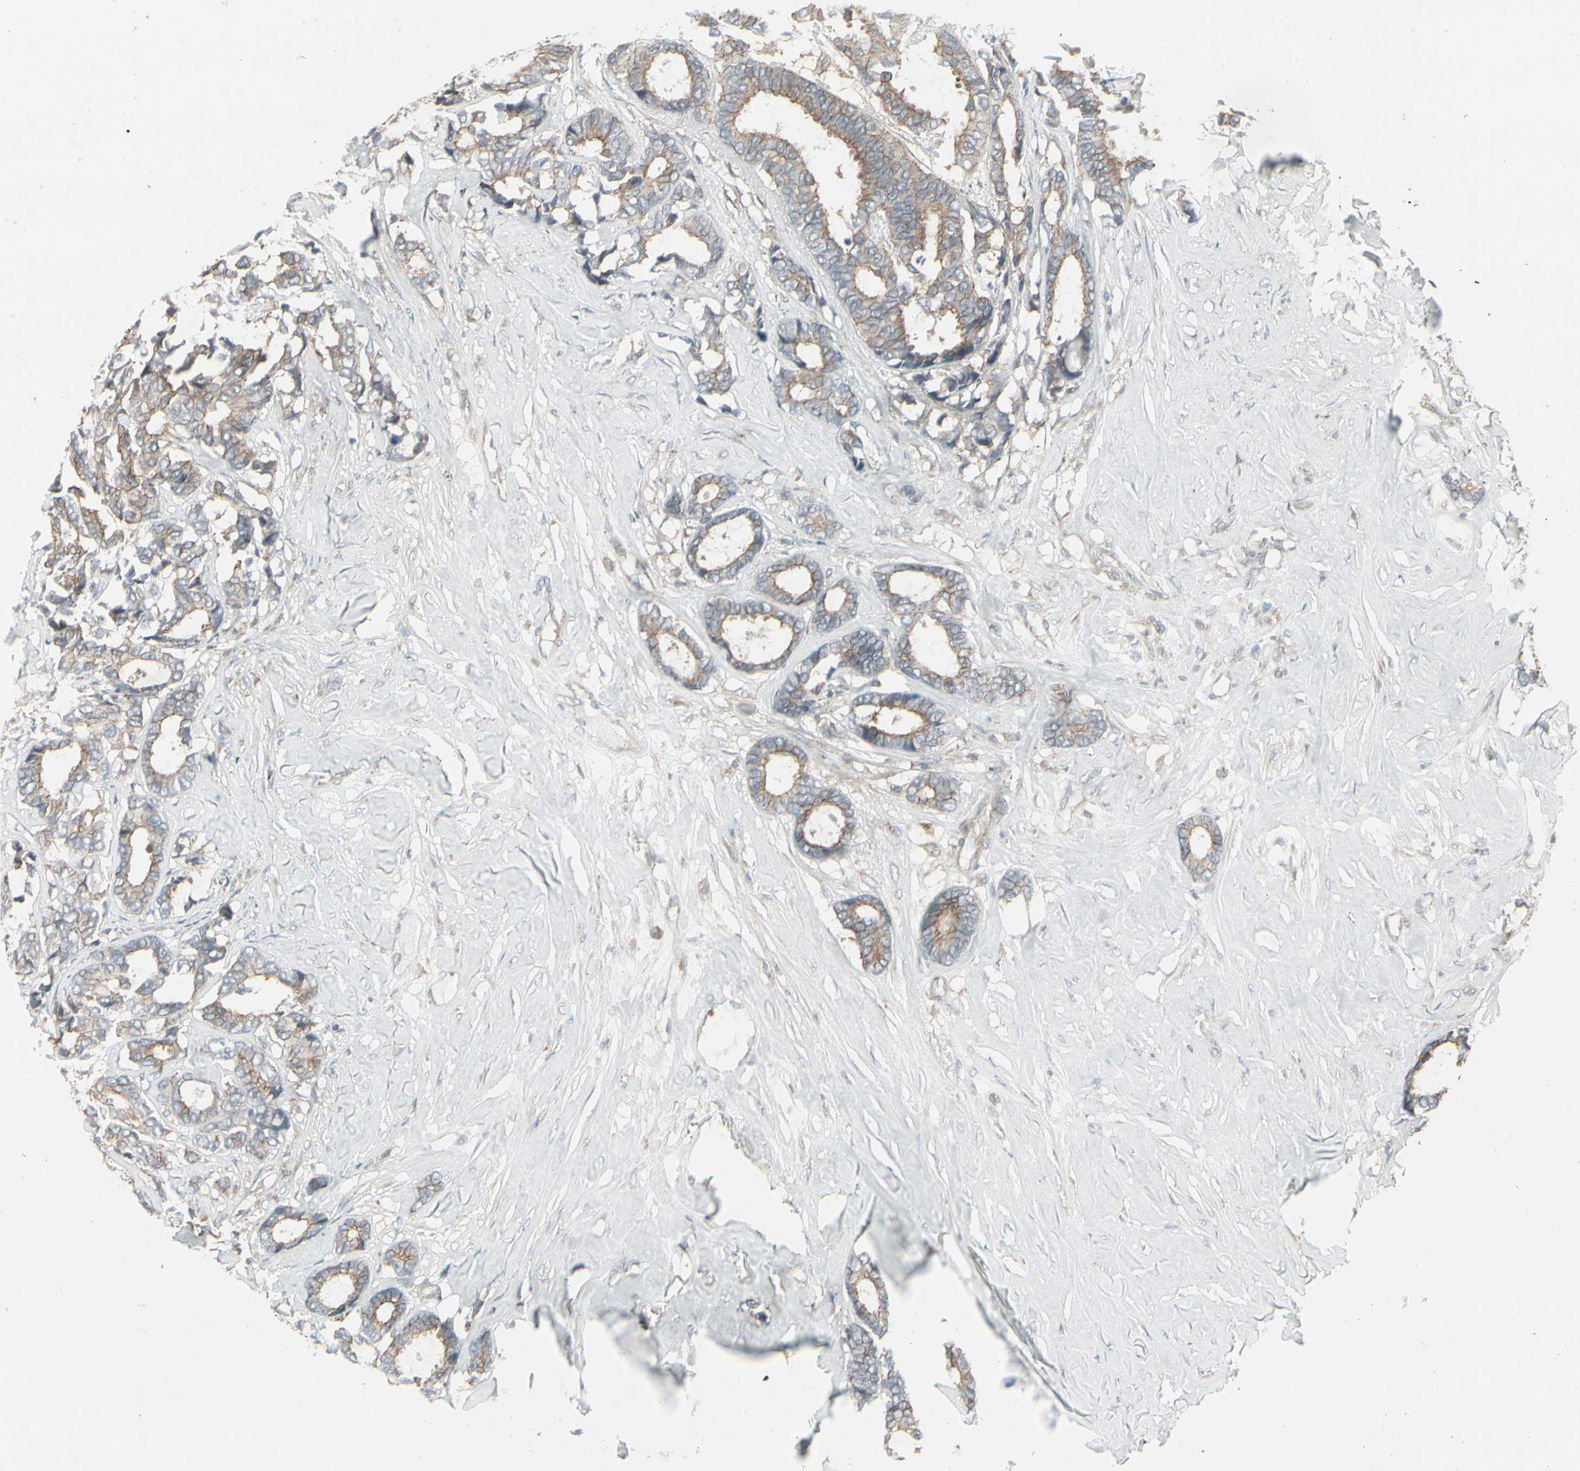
{"staining": {"intensity": "weak", "quantity": ">75%", "location": "cytoplasmic/membranous"}, "tissue": "breast cancer", "cell_type": "Tumor cells", "image_type": "cancer", "snomed": [{"axis": "morphology", "description": "Duct carcinoma"}, {"axis": "topography", "description": "Breast"}], "caption": "High-magnification brightfield microscopy of breast cancer stained with DAB (brown) and counterstained with hematoxylin (blue). tumor cells exhibit weak cytoplasmic/membranous expression is identified in approximately>75% of cells. (DAB (3,3'-diaminobenzidine) = brown stain, brightfield microscopy at high magnification).", "gene": "EPS15", "patient": {"sex": "female", "age": 87}}